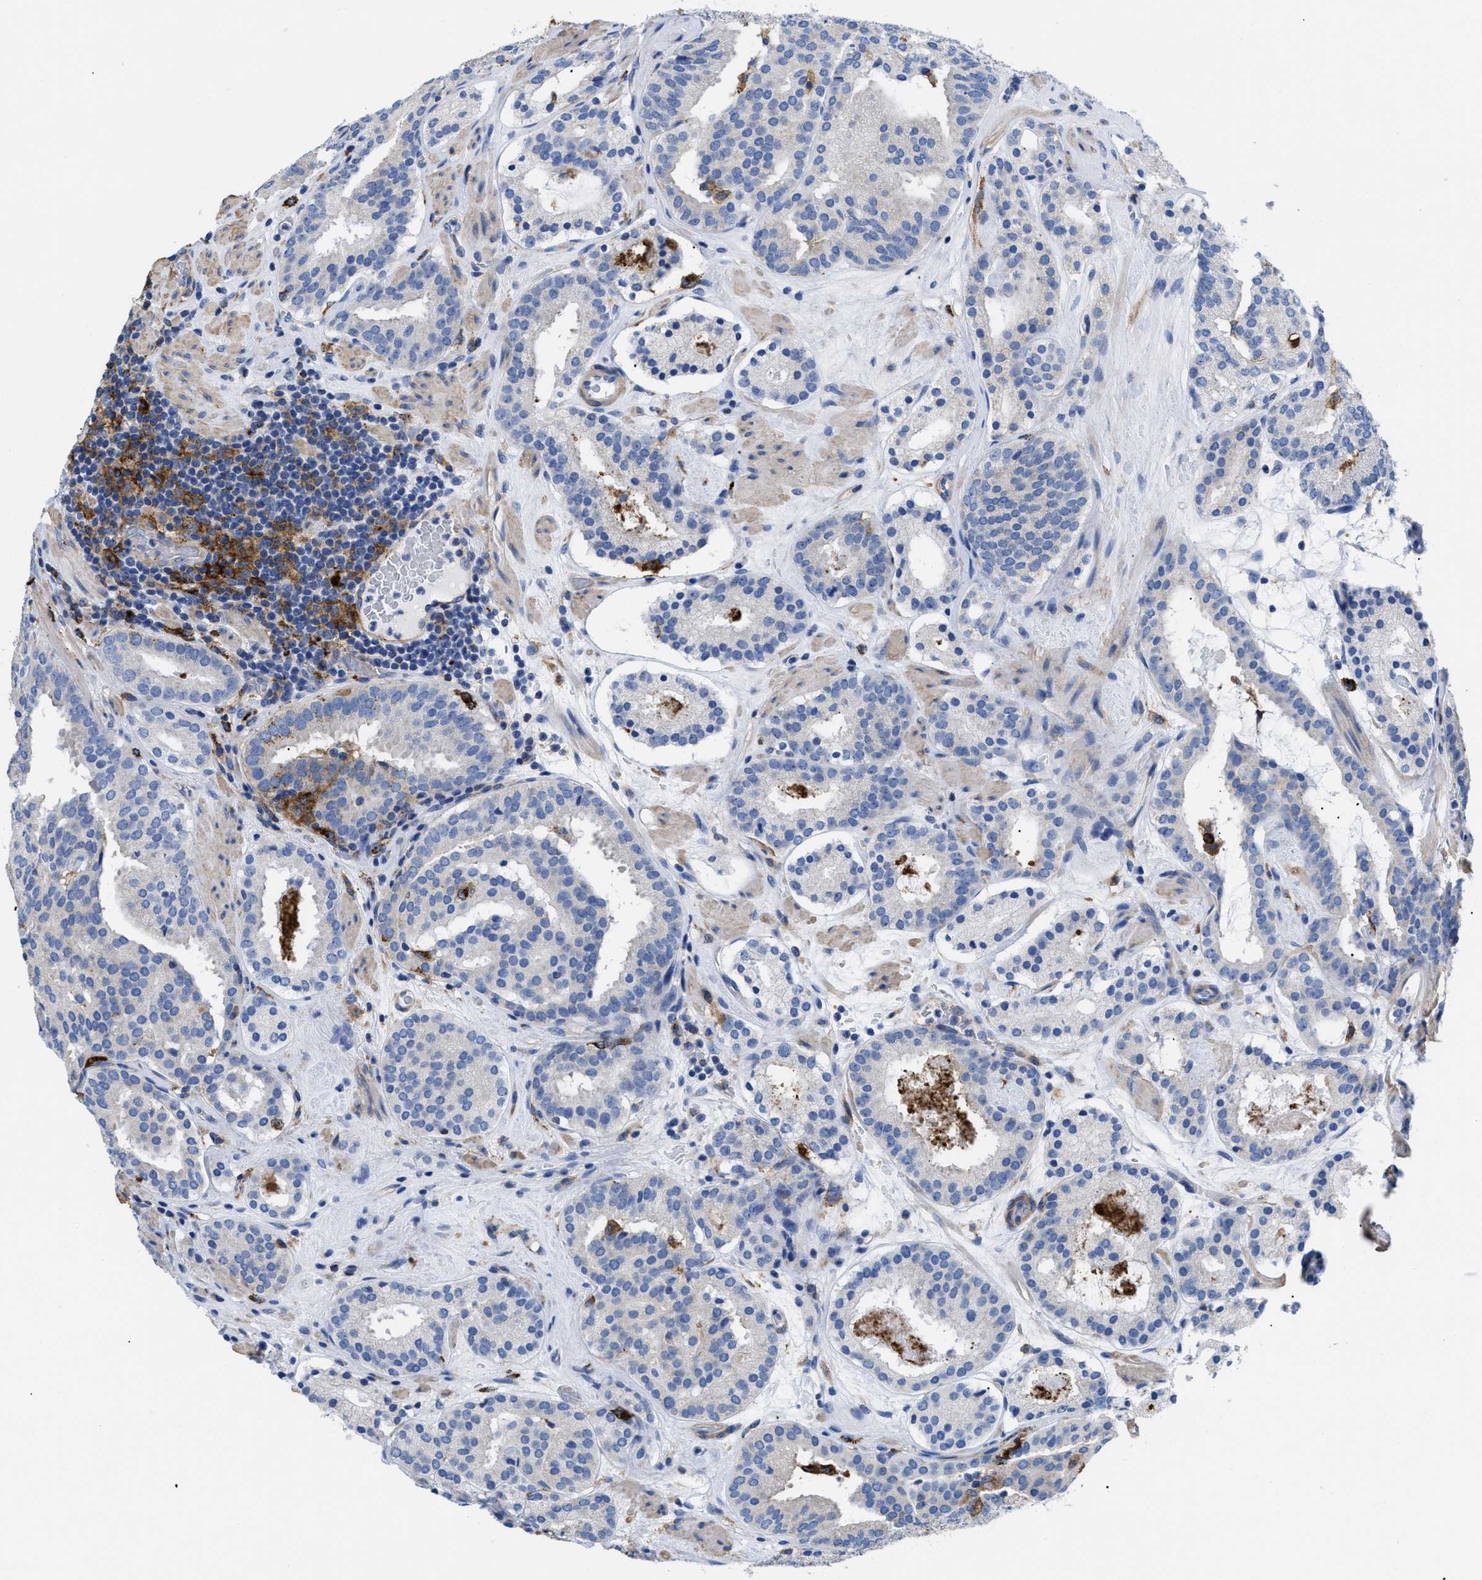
{"staining": {"intensity": "weak", "quantity": "<25%", "location": "cytoplasmic/membranous"}, "tissue": "prostate cancer", "cell_type": "Tumor cells", "image_type": "cancer", "snomed": [{"axis": "morphology", "description": "Adenocarcinoma, Low grade"}, {"axis": "topography", "description": "Prostate"}], "caption": "Tumor cells show no significant staining in low-grade adenocarcinoma (prostate).", "gene": "HLA-DPA1", "patient": {"sex": "male", "age": 69}}